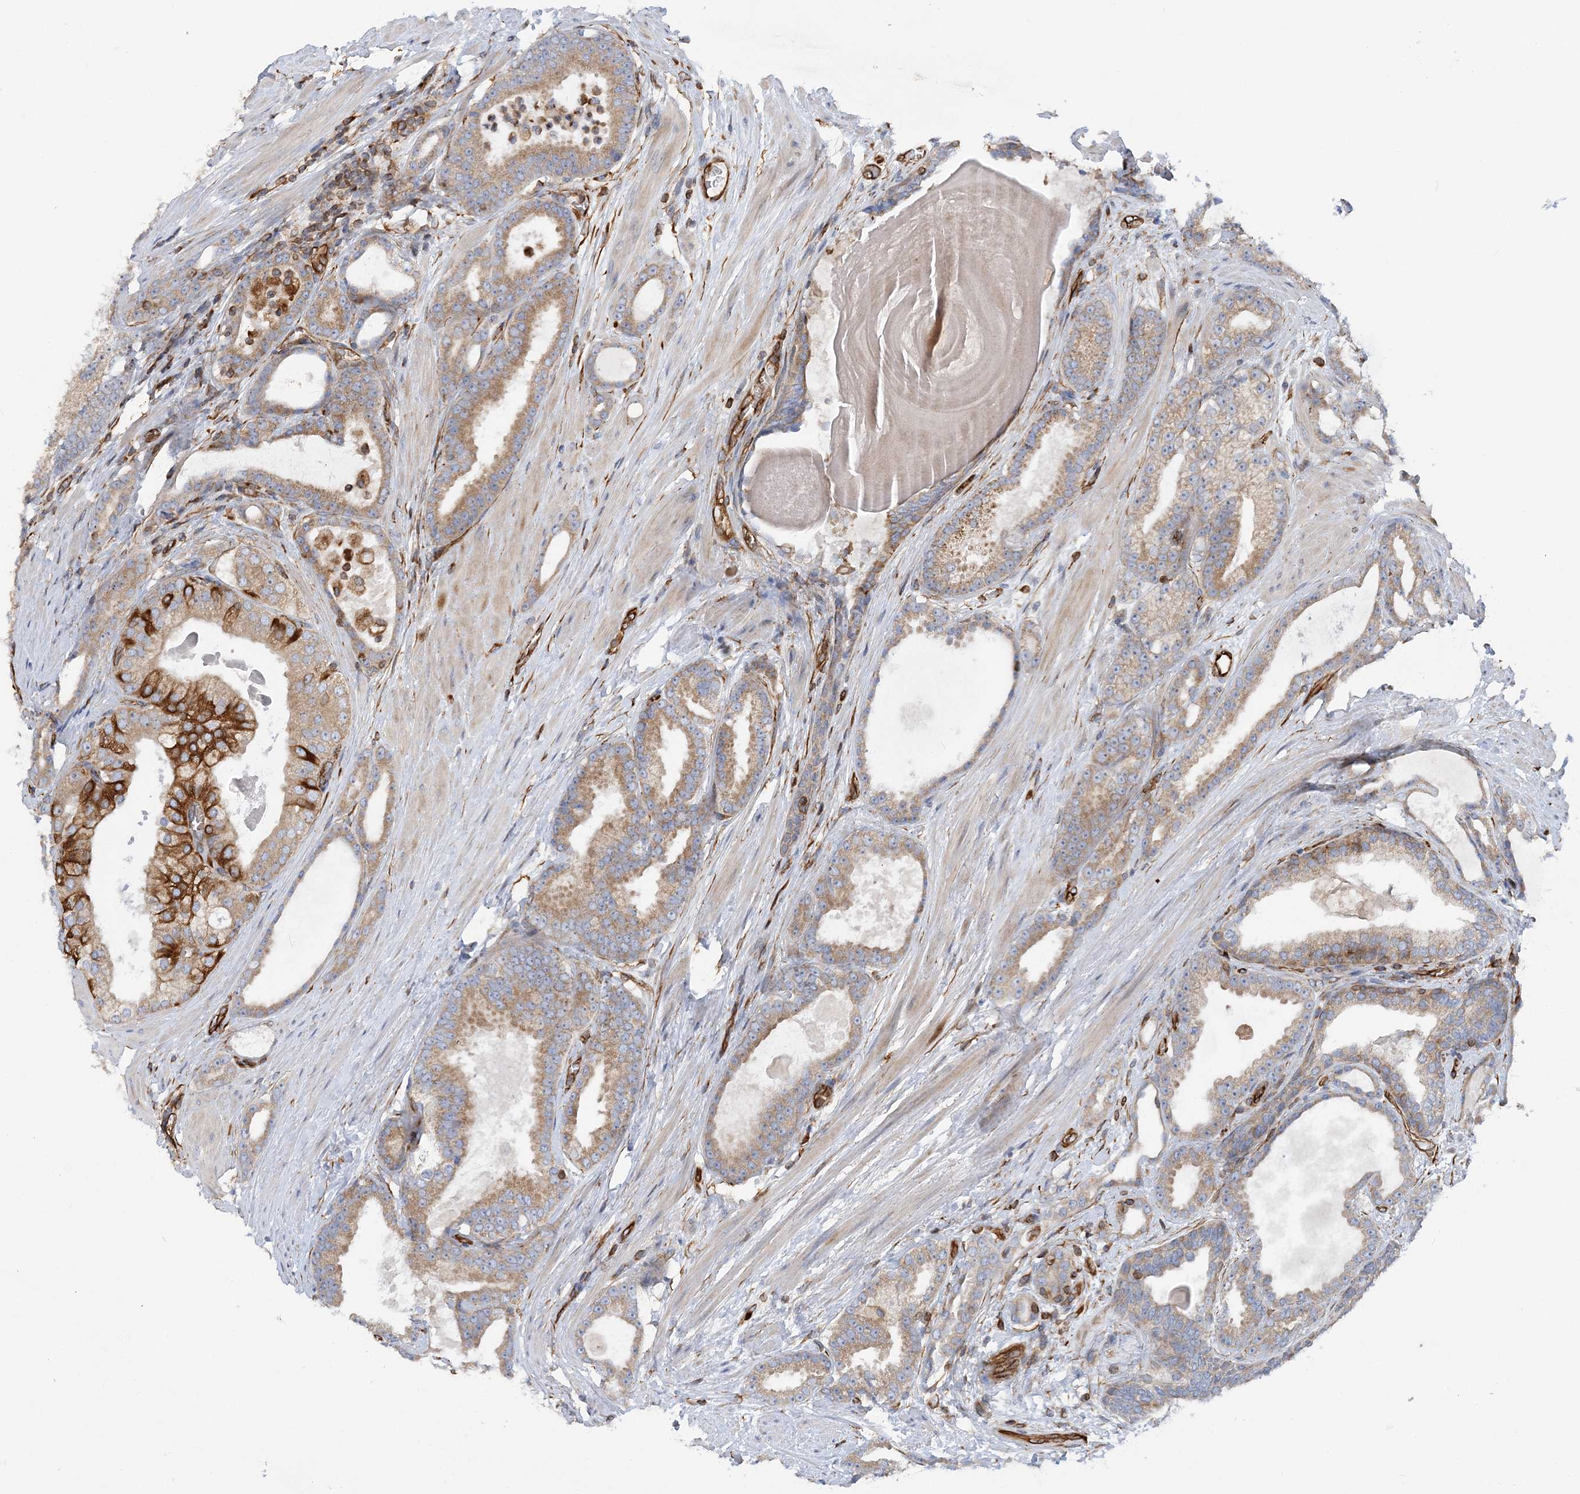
{"staining": {"intensity": "moderate", "quantity": ">75%", "location": "cytoplasmic/membranous"}, "tissue": "prostate cancer", "cell_type": "Tumor cells", "image_type": "cancer", "snomed": [{"axis": "morphology", "description": "Adenocarcinoma, High grade"}, {"axis": "topography", "description": "Prostate"}], "caption": "This is an image of immunohistochemistry staining of adenocarcinoma (high-grade) (prostate), which shows moderate positivity in the cytoplasmic/membranous of tumor cells.", "gene": "FAM114A2", "patient": {"sex": "male", "age": 60}}